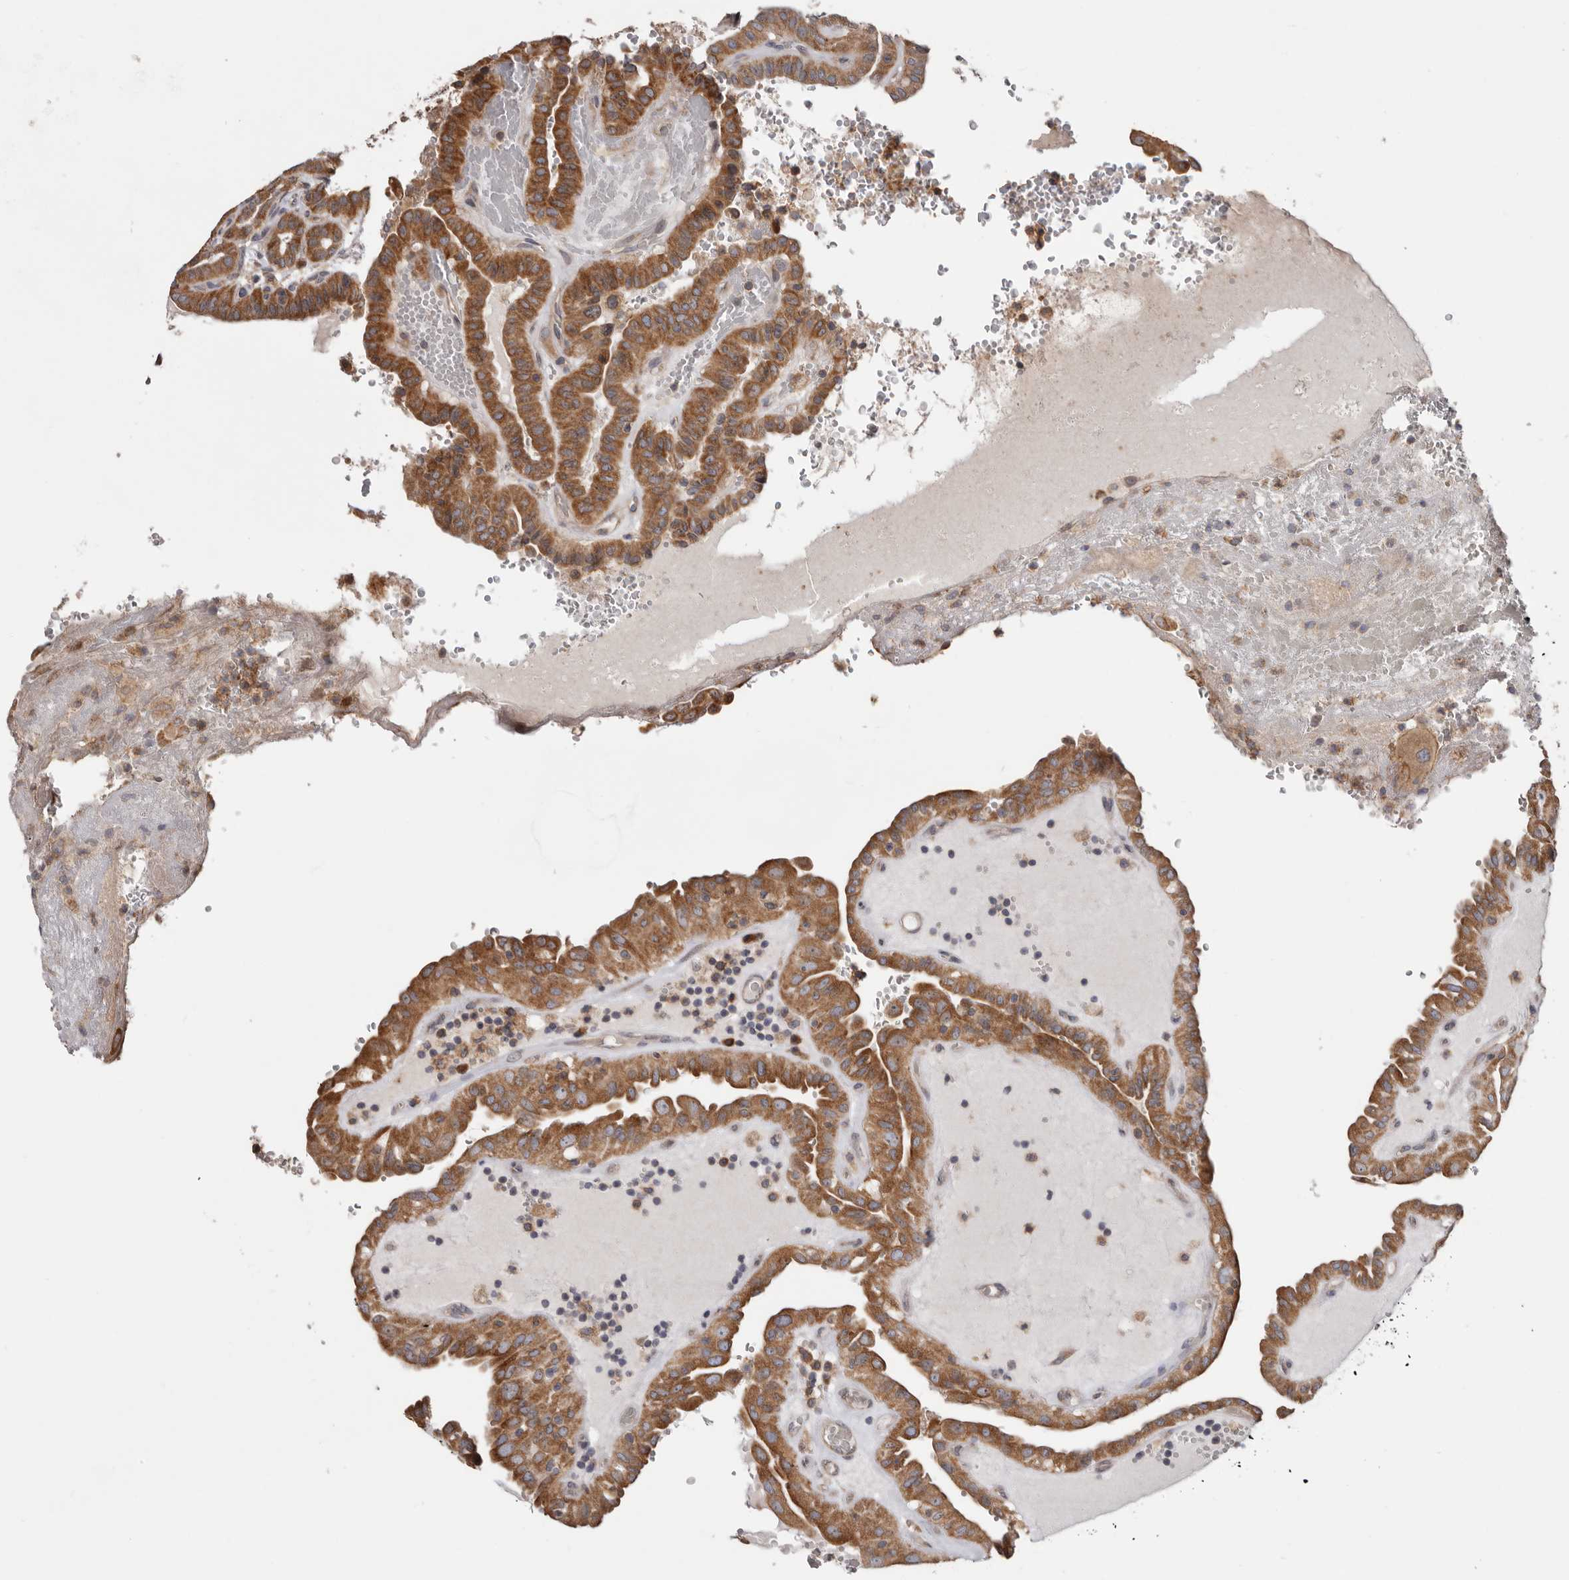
{"staining": {"intensity": "moderate", "quantity": ">75%", "location": "cytoplasmic/membranous"}, "tissue": "thyroid cancer", "cell_type": "Tumor cells", "image_type": "cancer", "snomed": [{"axis": "morphology", "description": "Papillary adenocarcinoma, NOS"}, {"axis": "topography", "description": "Thyroid gland"}], "caption": "This is an image of IHC staining of papillary adenocarcinoma (thyroid), which shows moderate staining in the cytoplasmic/membranous of tumor cells.", "gene": "TMUB1", "patient": {"sex": "male", "age": 77}}